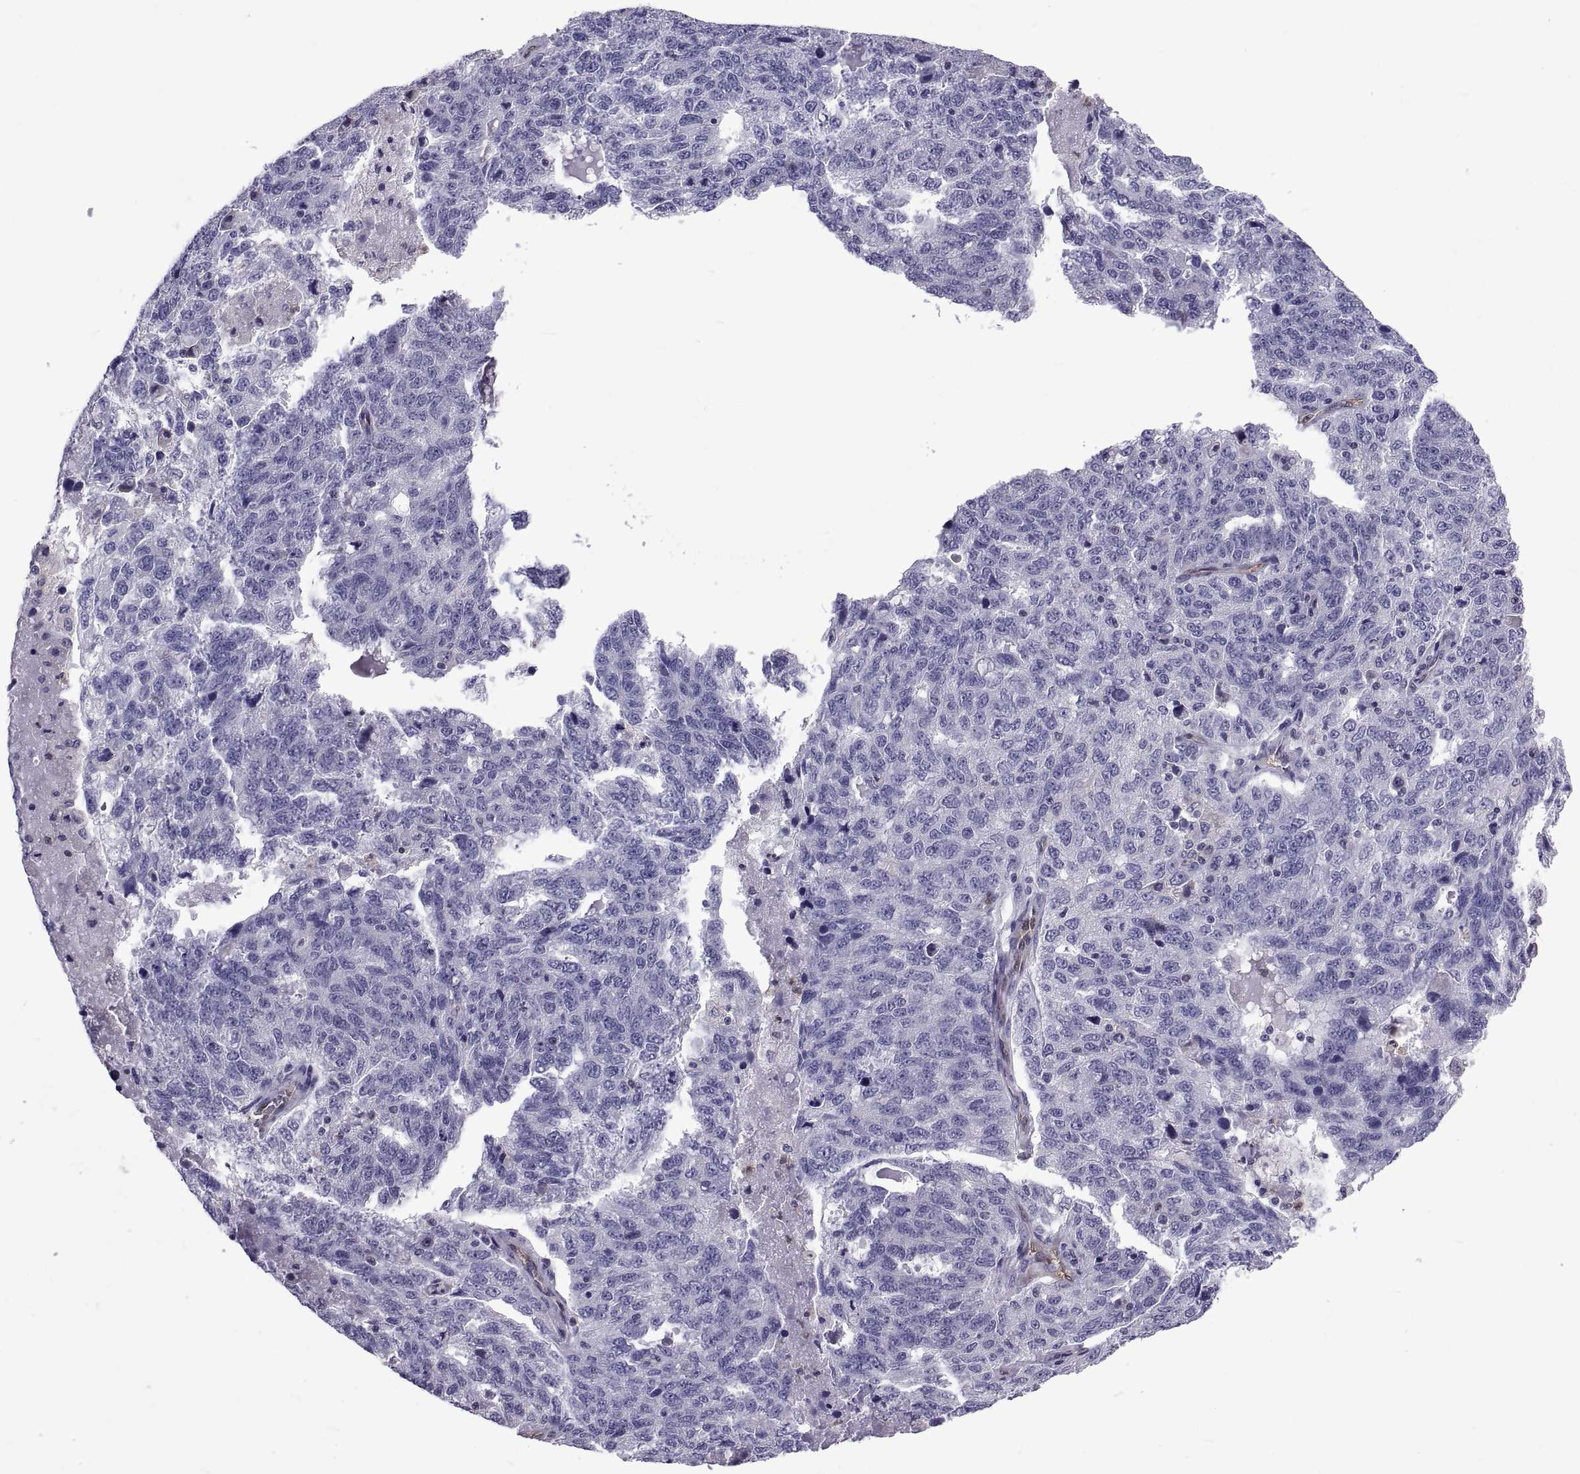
{"staining": {"intensity": "negative", "quantity": "none", "location": "none"}, "tissue": "ovarian cancer", "cell_type": "Tumor cells", "image_type": "cancer", "snomed": [{"axis": "morphology", "description": "Cystadenocarcinoma, serous, NOS"}, {"axis": "topography", "description": "Ovary"}], "caption": "IHC image of neoplastic tissue: human ovarian cancer stained with DAB demonstrates no significant protein staining in tumor cells.", "gene": "LCN9", "patient": {"sex": "female", "age": 71}}